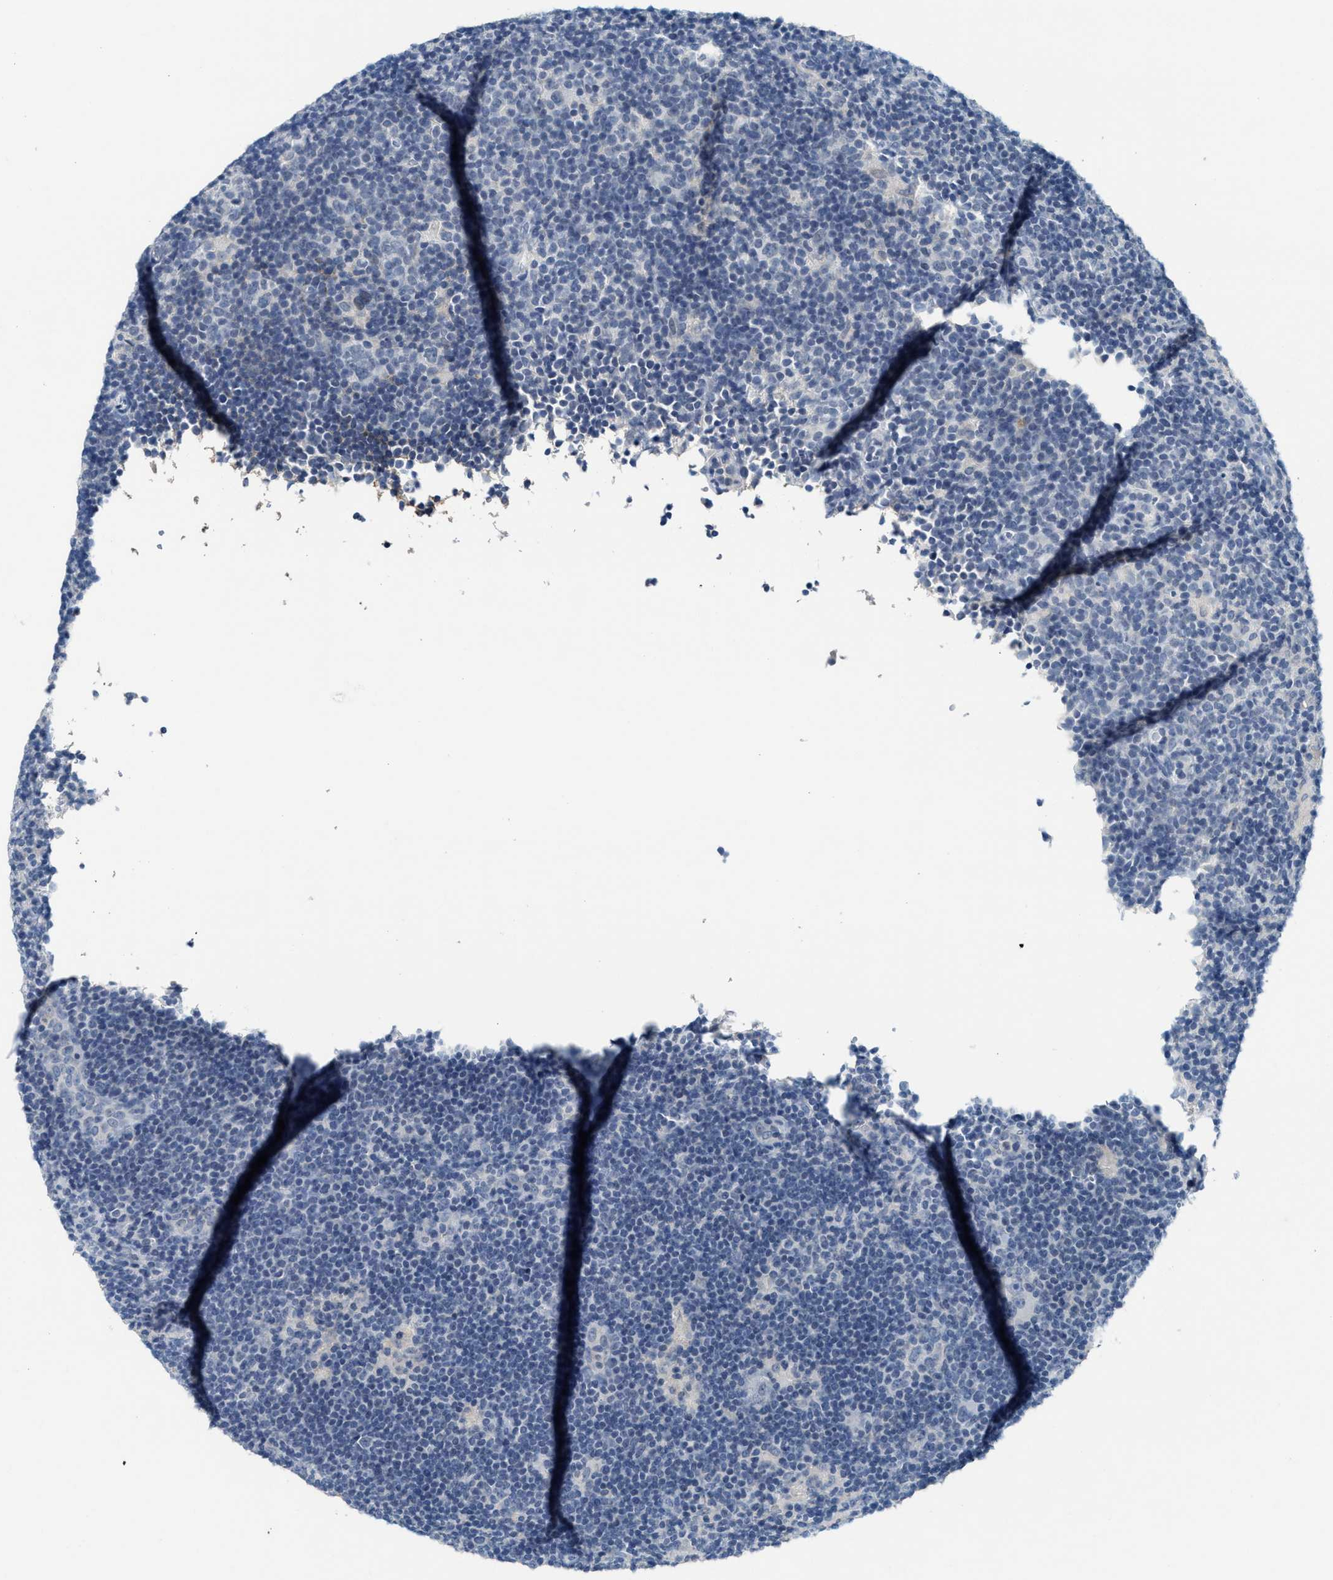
{"staining": {"intensity": "negative", "quantity": "none", "location": "none"}, "tissue": "lymphoma", "cell_type": "Tumor cells", "image_type": "cancer", "snomed": [{"axis": "morphology", "description": "Hodgkin's disease, NOS"}, {"axis": "topography", "description": "Lymph node"}], "caption": "Immunohistochemical staining of human lymphoma displays no significant expression in tumor cells.", "gene": "SLC5A5", "patient": {"sex": "female", "age": 57}}